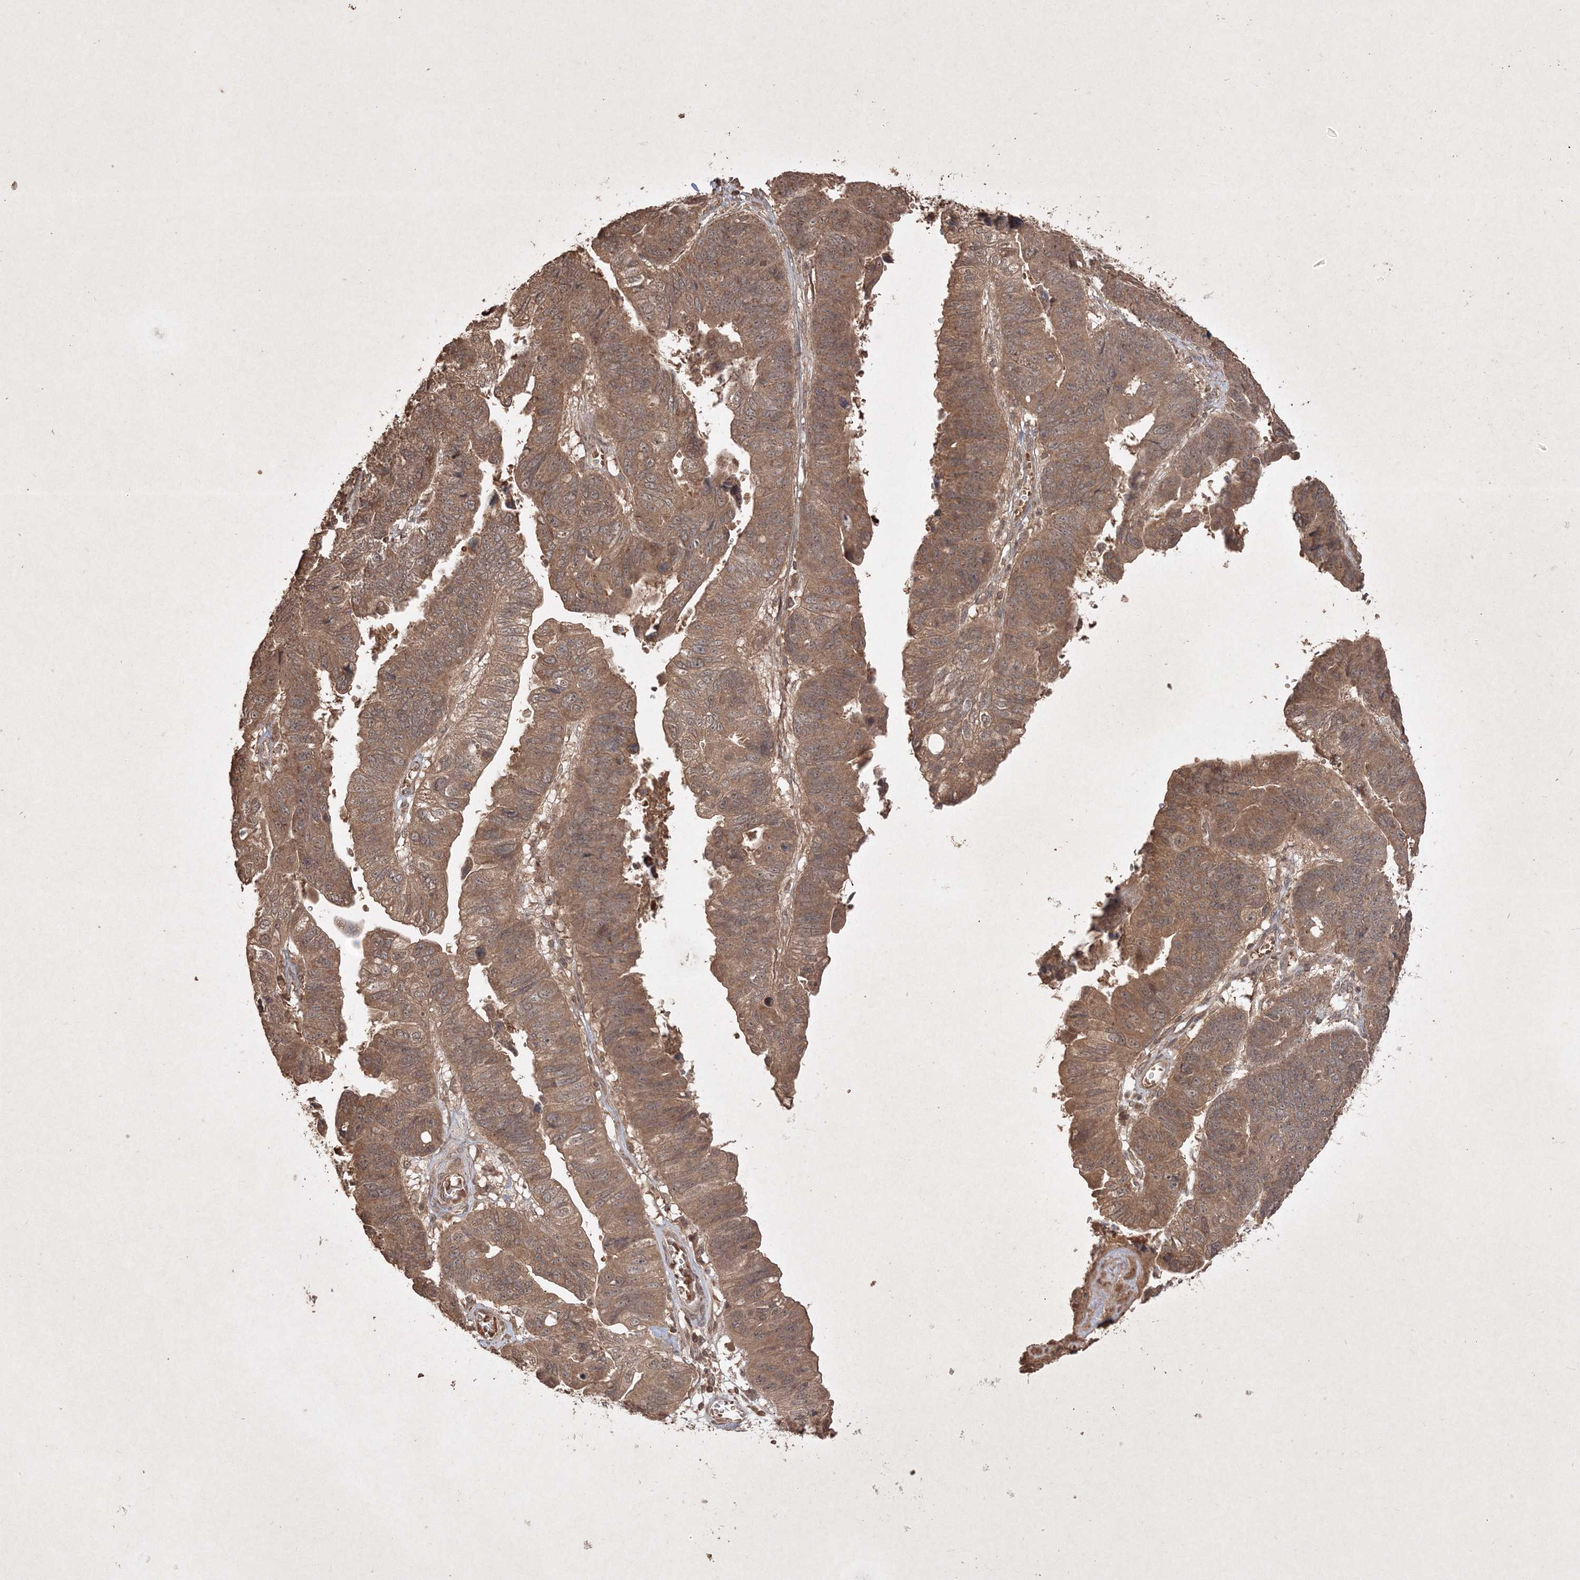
{"staining": {"intensity": "moderate", "quantity": ">75%", "location": "cytoplasmic/membranous"}, "tissue": "stomach cancer", "cell_type": "Tumor cells", "image_type": "cancer", "snomed": [{"axis": "morphology", "description": "Adenocarcinoma, NOS"}, {"axis": "topography", "description": "Stomach"}], "caption": "A brown stain highlights moderate cytoplasmic/membranous staining of a protein in human stomach cancer (adenocarcinoma) tumor cells.", "gene": "PELI3", "patient": {"sex": "male", "age": 59}}